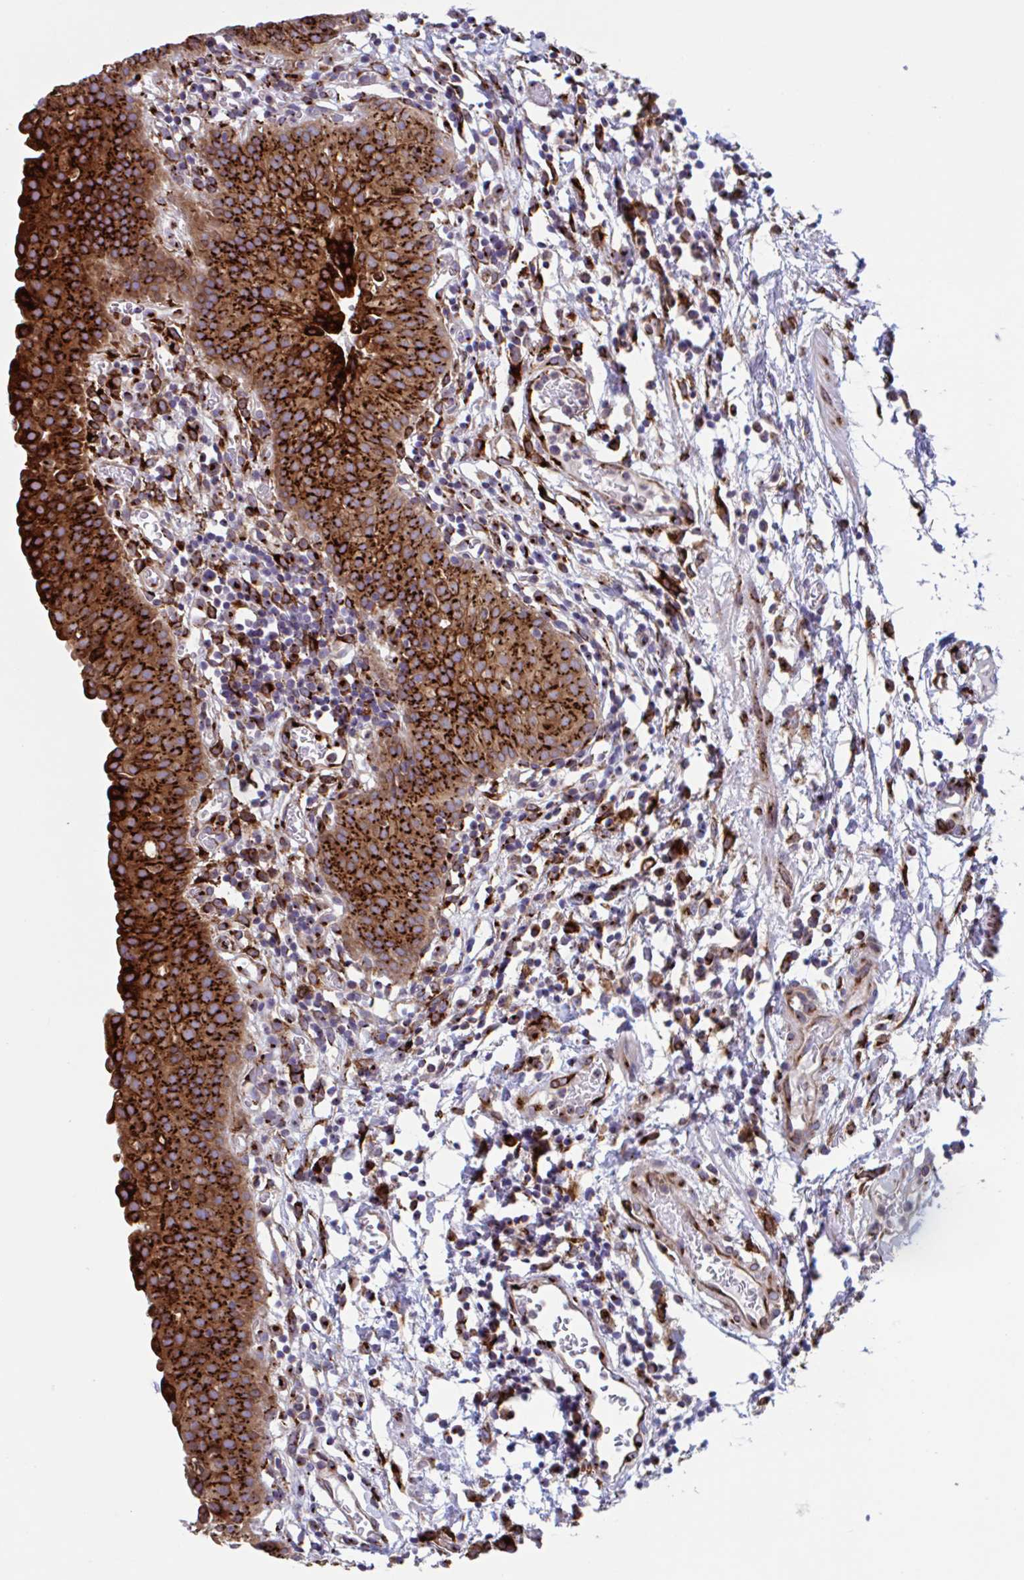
{"staining": {"intensity": "strong", "quantity": ">75%", "location": "cytoplasmic/membranous"}, "tissue": "urinary bladder", "cell_type": "Urothelial cells", "image_type": "normal", "snomed": [{"axis": "morphology", "description": "Normal tissue, NOS"}, {"axis": "morphology", "description": "Inflammation, NOS"}, {"axis": "topography", "description": "Urinary bladder"}], "caption": "Strong cytoplasmic/membranous positivity for a protein is identified in approximately >75% of urothelial cells of unremarkable urinary bladder using immunohistochemistry (IHC).", "gene": "RFK", "patient": {"sex": "male", "age": 57}}